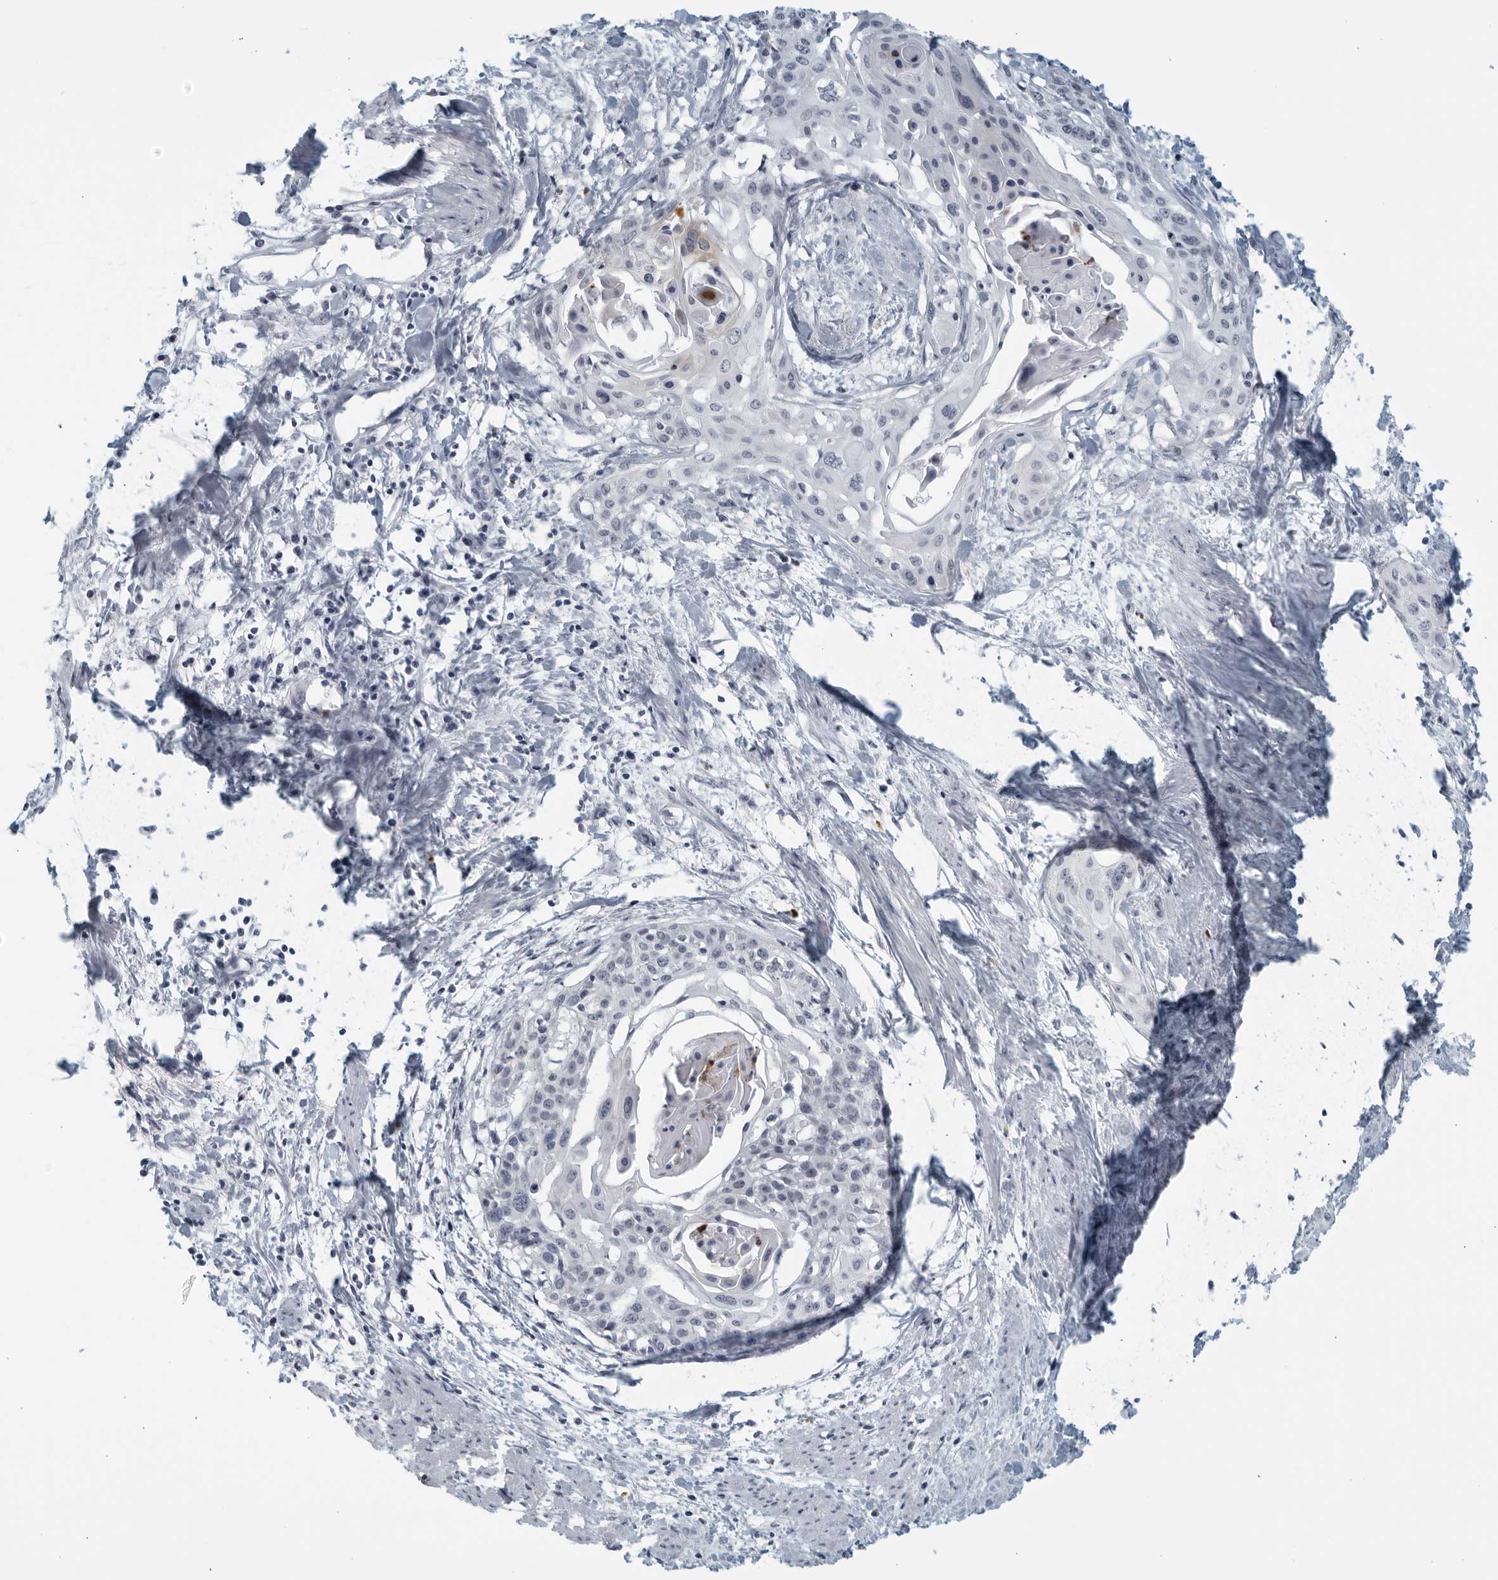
{"staining": {"intensity": "negative", "quantity": "none", "location": "none"}, "tissue": "cervical cancer", "cell_type": "Tumor cells", "image_type": "cancer", "snomed": [{"axis": "morphology", "description": "Squamous cell carcinoma, NOS"}, {"axis": "topography", "description": "Cervix"}], "caption": "There is no significant positivity in tumor cells of cervical cancer (squamous cell carcinoma).", "gene": "KLK7", "patient": {"sex": "female", "age": 57}}